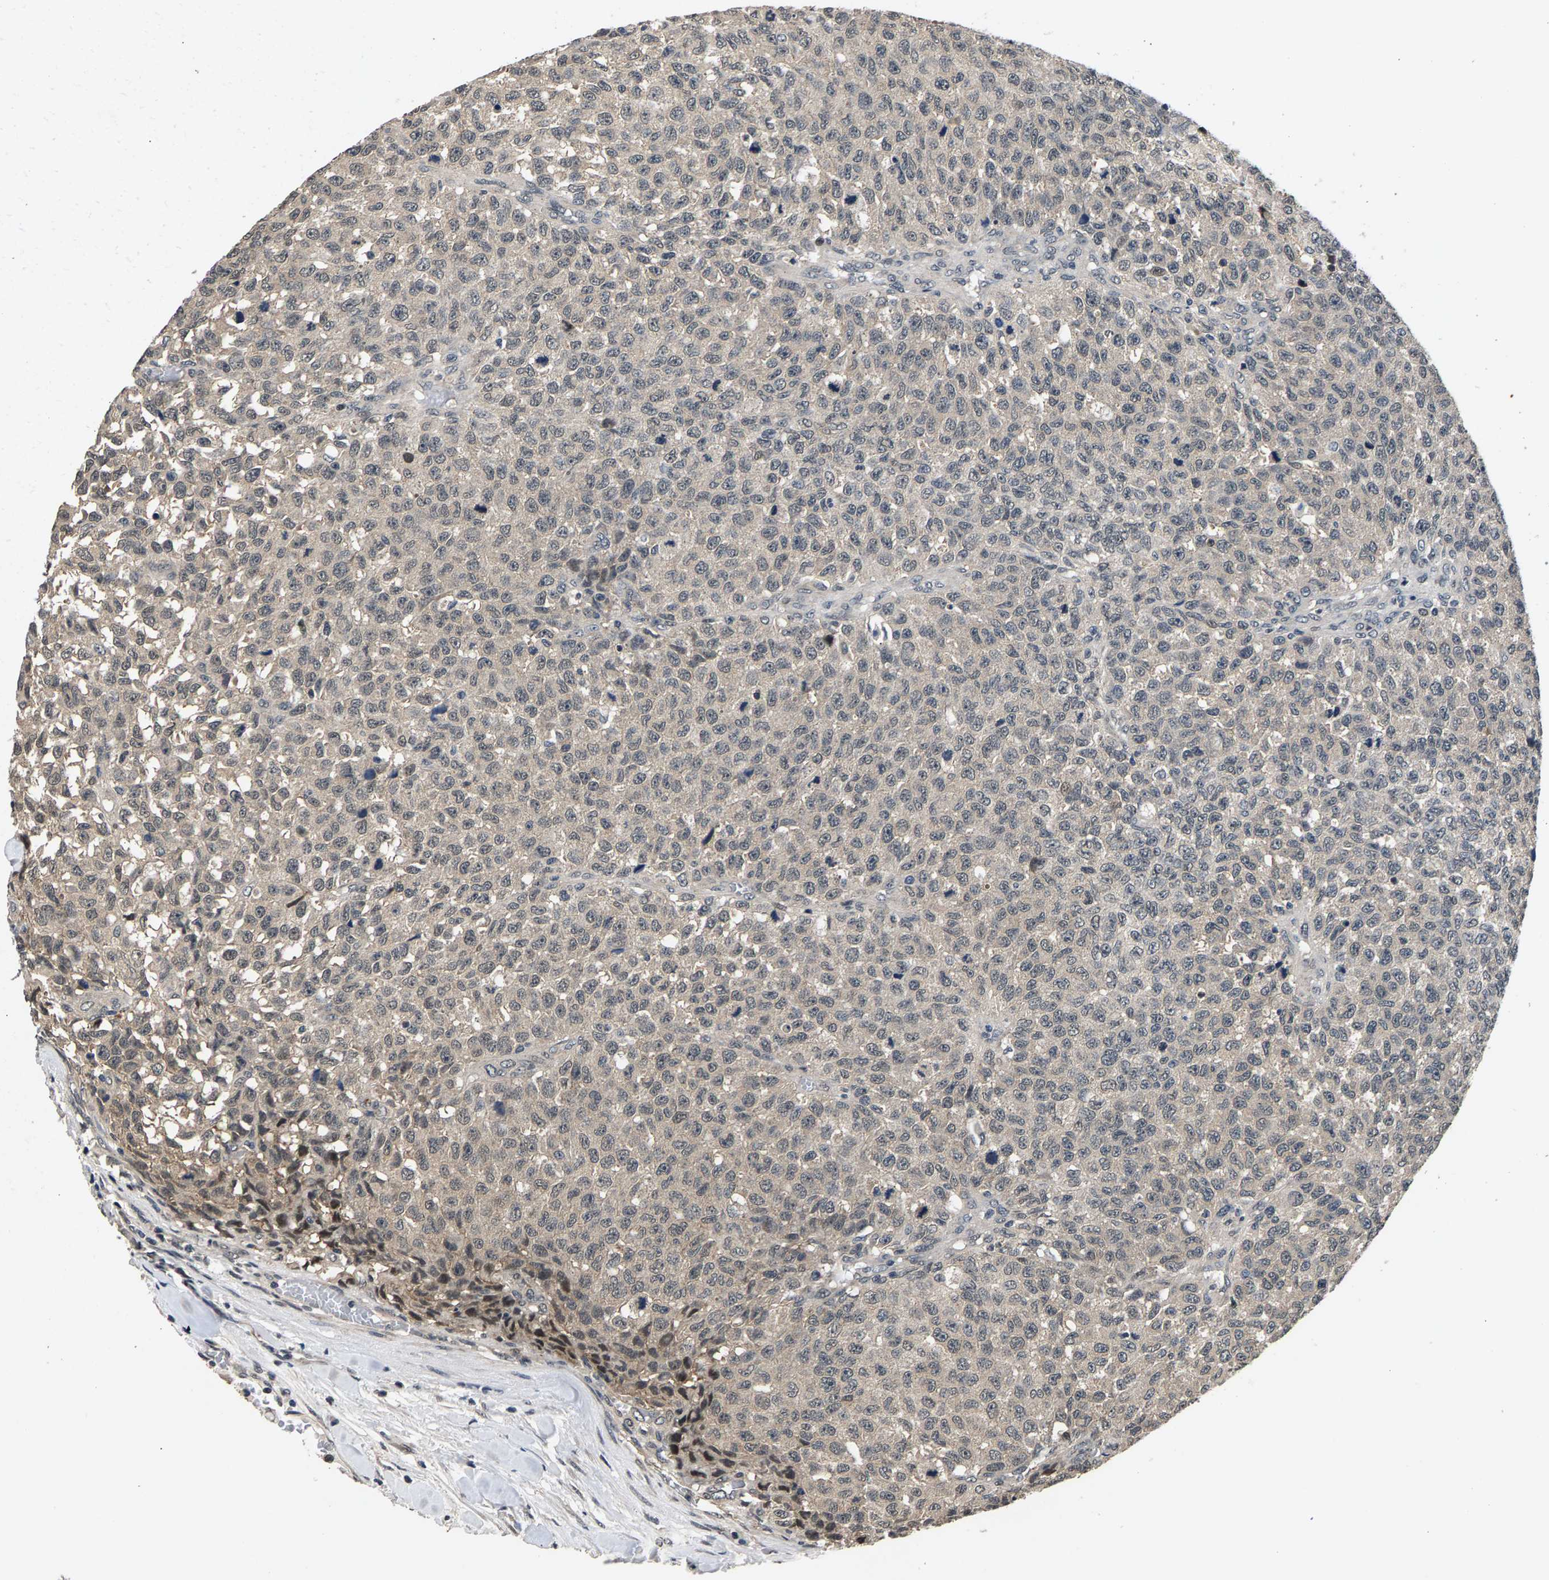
{"staining": {"intensity": "weak", "quantity": "<25%", "location": "cytoplasmic/membranous"}, "tissue": "testis cancer", "cell_type": "Tumor cells", "image_type": "cancer", "snomed": [{"axis": "morphology", "description": "Seminoma, NOS"}, {"axis": "topography", "description": "Testis"}], "caption": "Testis cancer was stained to show a protein in brown. There is no significant staining in tumor cells.", "gene": "RBM33", "patient": {"sex": "male", "age": 59}}